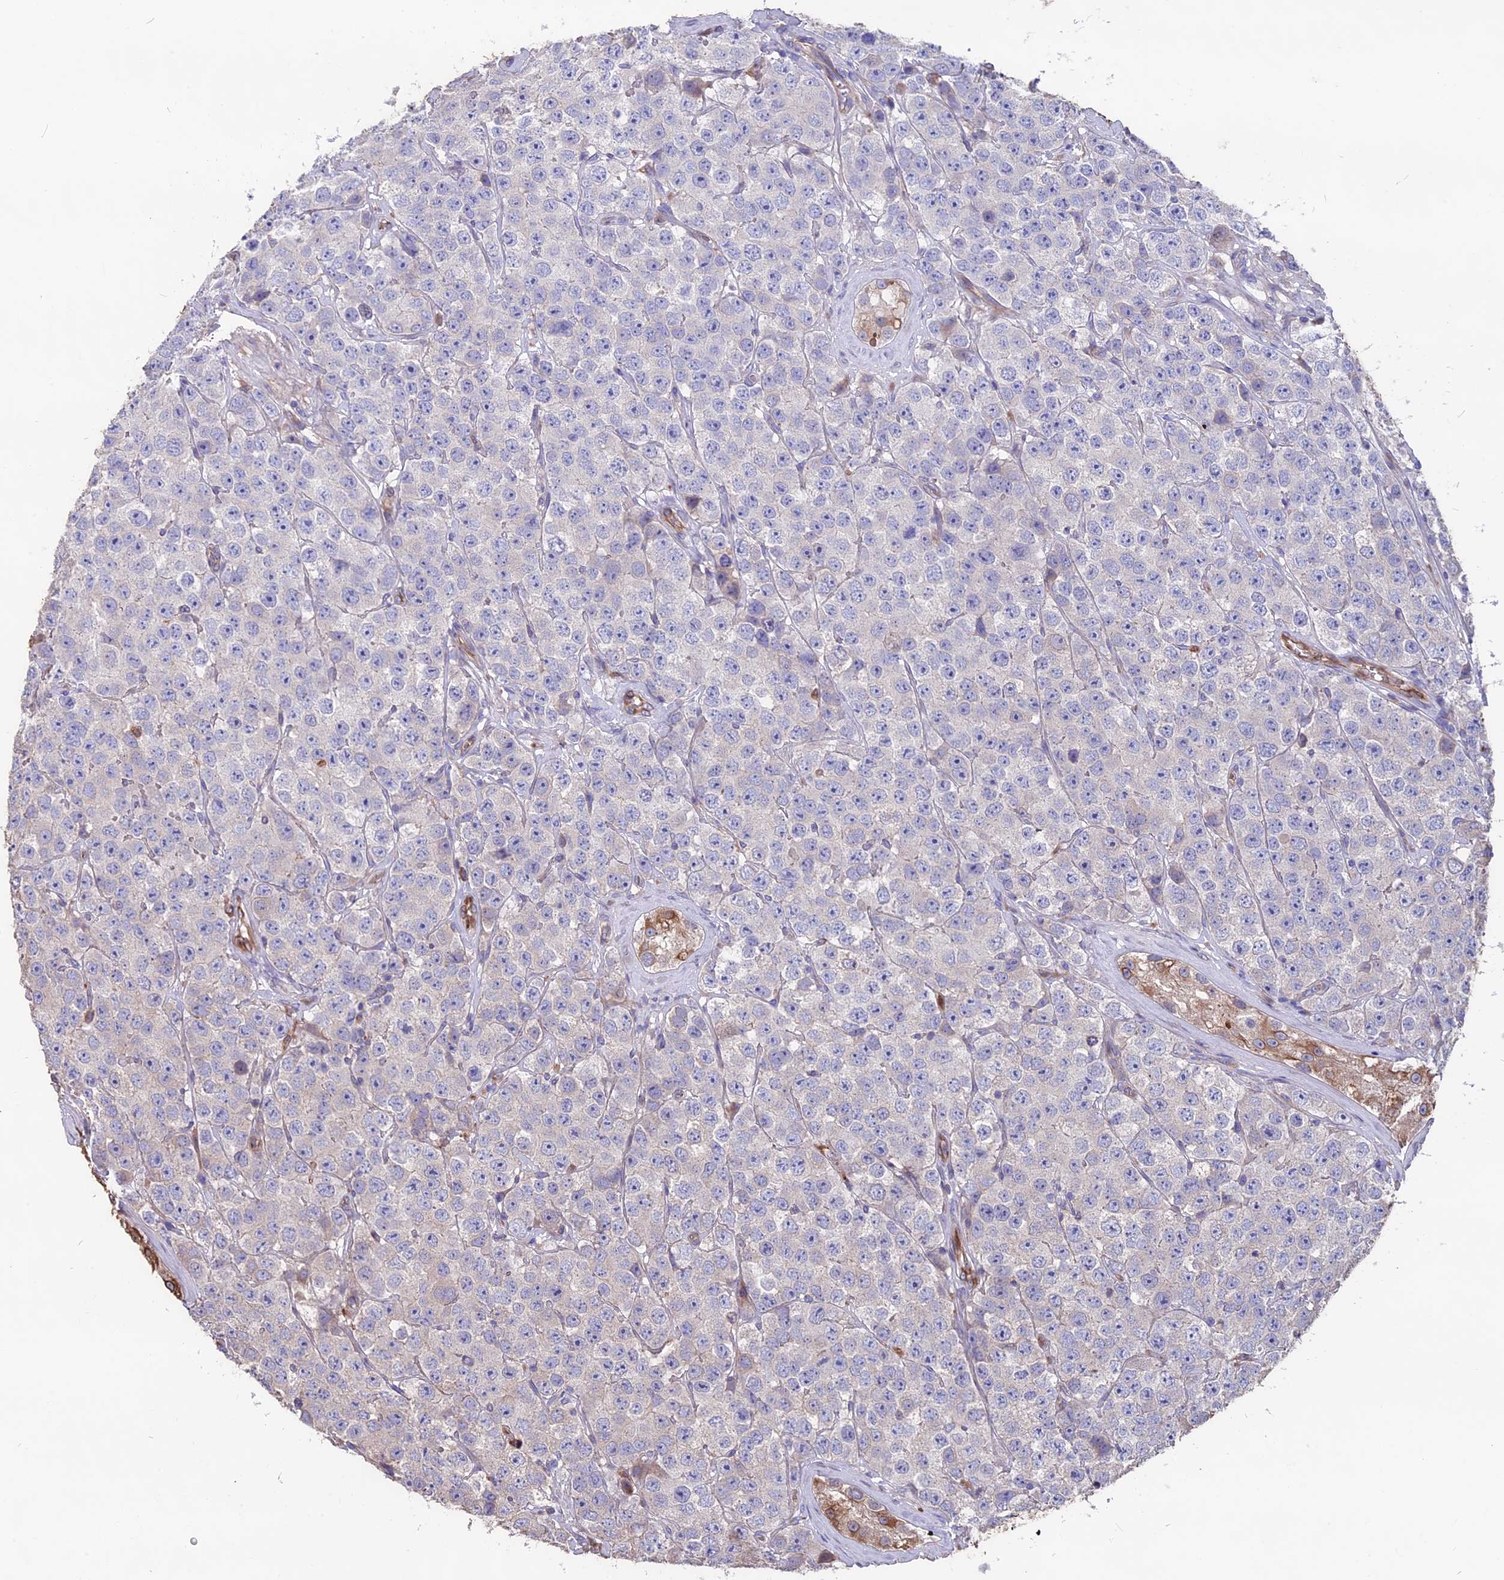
{"staining": {"intensity": "negative", "quantity": "none", "location": "none"}, "tissue": "testis cancer", "cell_type": "Tumor cells", "image_type": "cancer", "snomed": [{"axis": "morphology", "description": "Seminoma, NOS"}, {"axis": "topography", "description": "Testis"}], "caption": "IHC of seminoma (testis) displays no staining in tumor cells.", "gene": "SEH1L", "patient": {"sex": "male", "age": 28}}